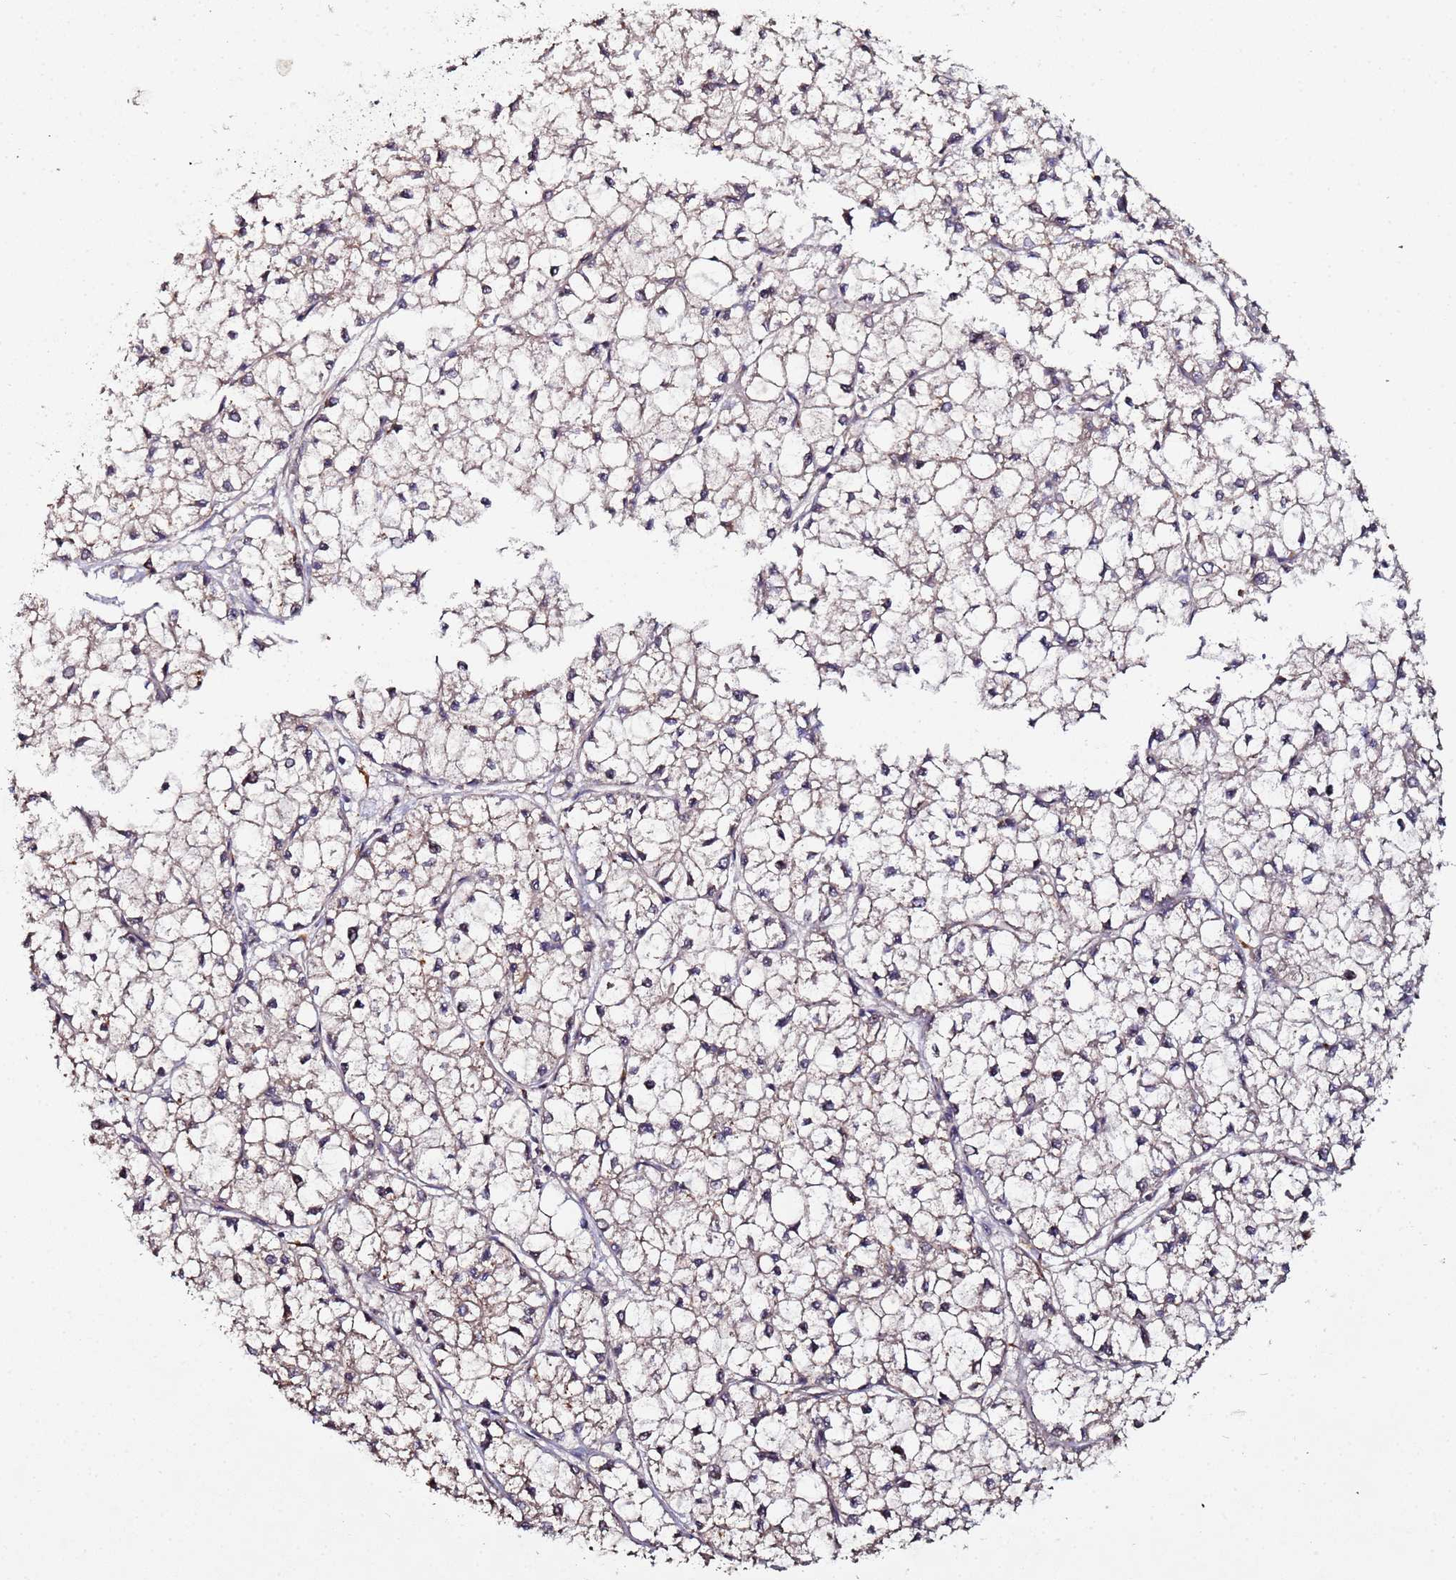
{"staining": {"intensity": "negative", "quantity": "none", "location": "none"}, "tissue": "liver cancer", "cell_type": "Tumor cells", "image_type": "cancer", "snomed": [{"axis": "morphology", "description": "Carcinoma, Hepatocellular, NOS"}, {"axis": "topography", "description": "Liver"}], "caption": "IHC histopathology image of liver hepatocellular carcinoma stained for a protein (brown), which reveals no staining in tumor cells.", "gene": "OSER1", "patient": {"sex": "female", "age": 43}}